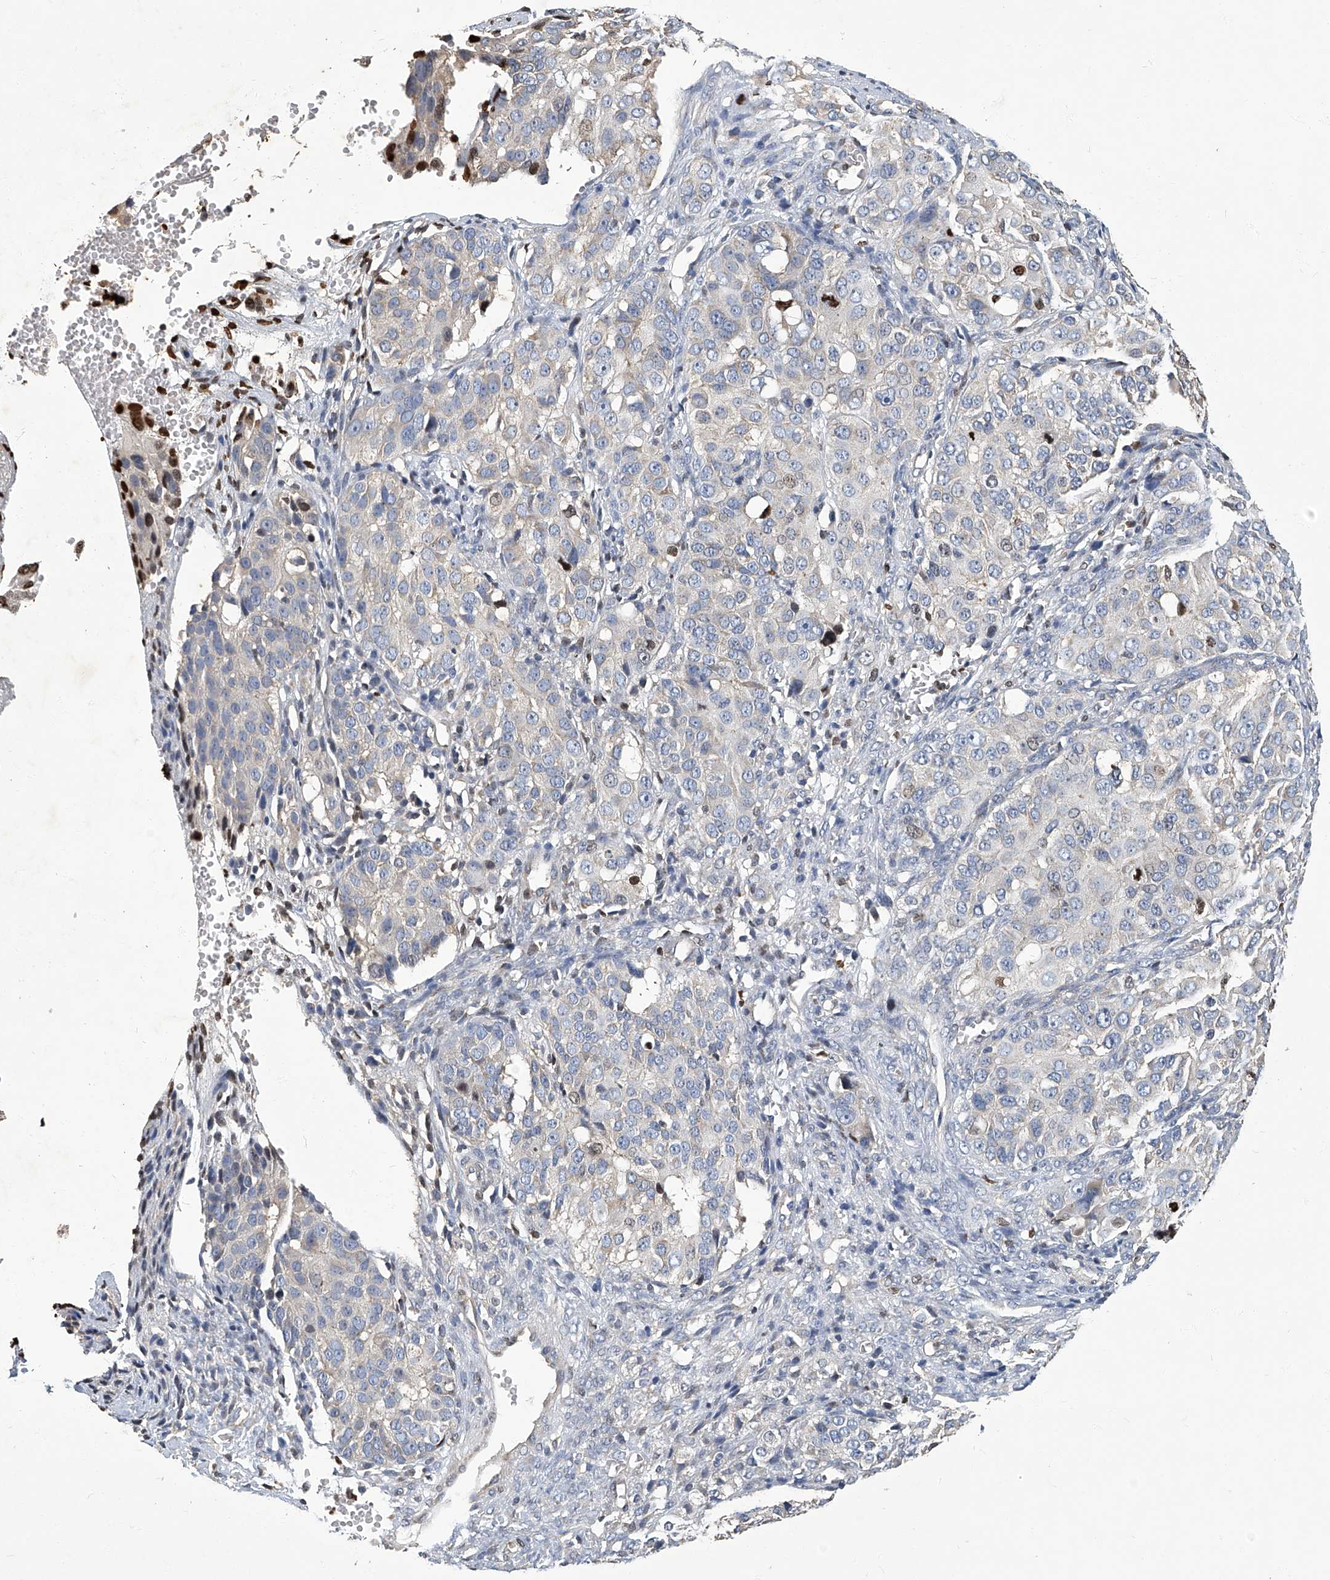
{"staining": {"intensity": "negative", "quantity": "none", "location": "none"}, "tissue": "ovarian cancer", "cell_type": "Tumor cells", "image_type": "cancer", "snomed": [{"axis": "morphology", "description": "Carcinoma, endometroid"}, {"axis": "topography", "description": "Ovary"}], "caption": "Immunohistochemical staining of ovarian cancer (endometroid carcinoma) displays no significant expression in tumor cells.", "gene": "TGFBR1", "patient": {"sex": "female", "age": 51}}